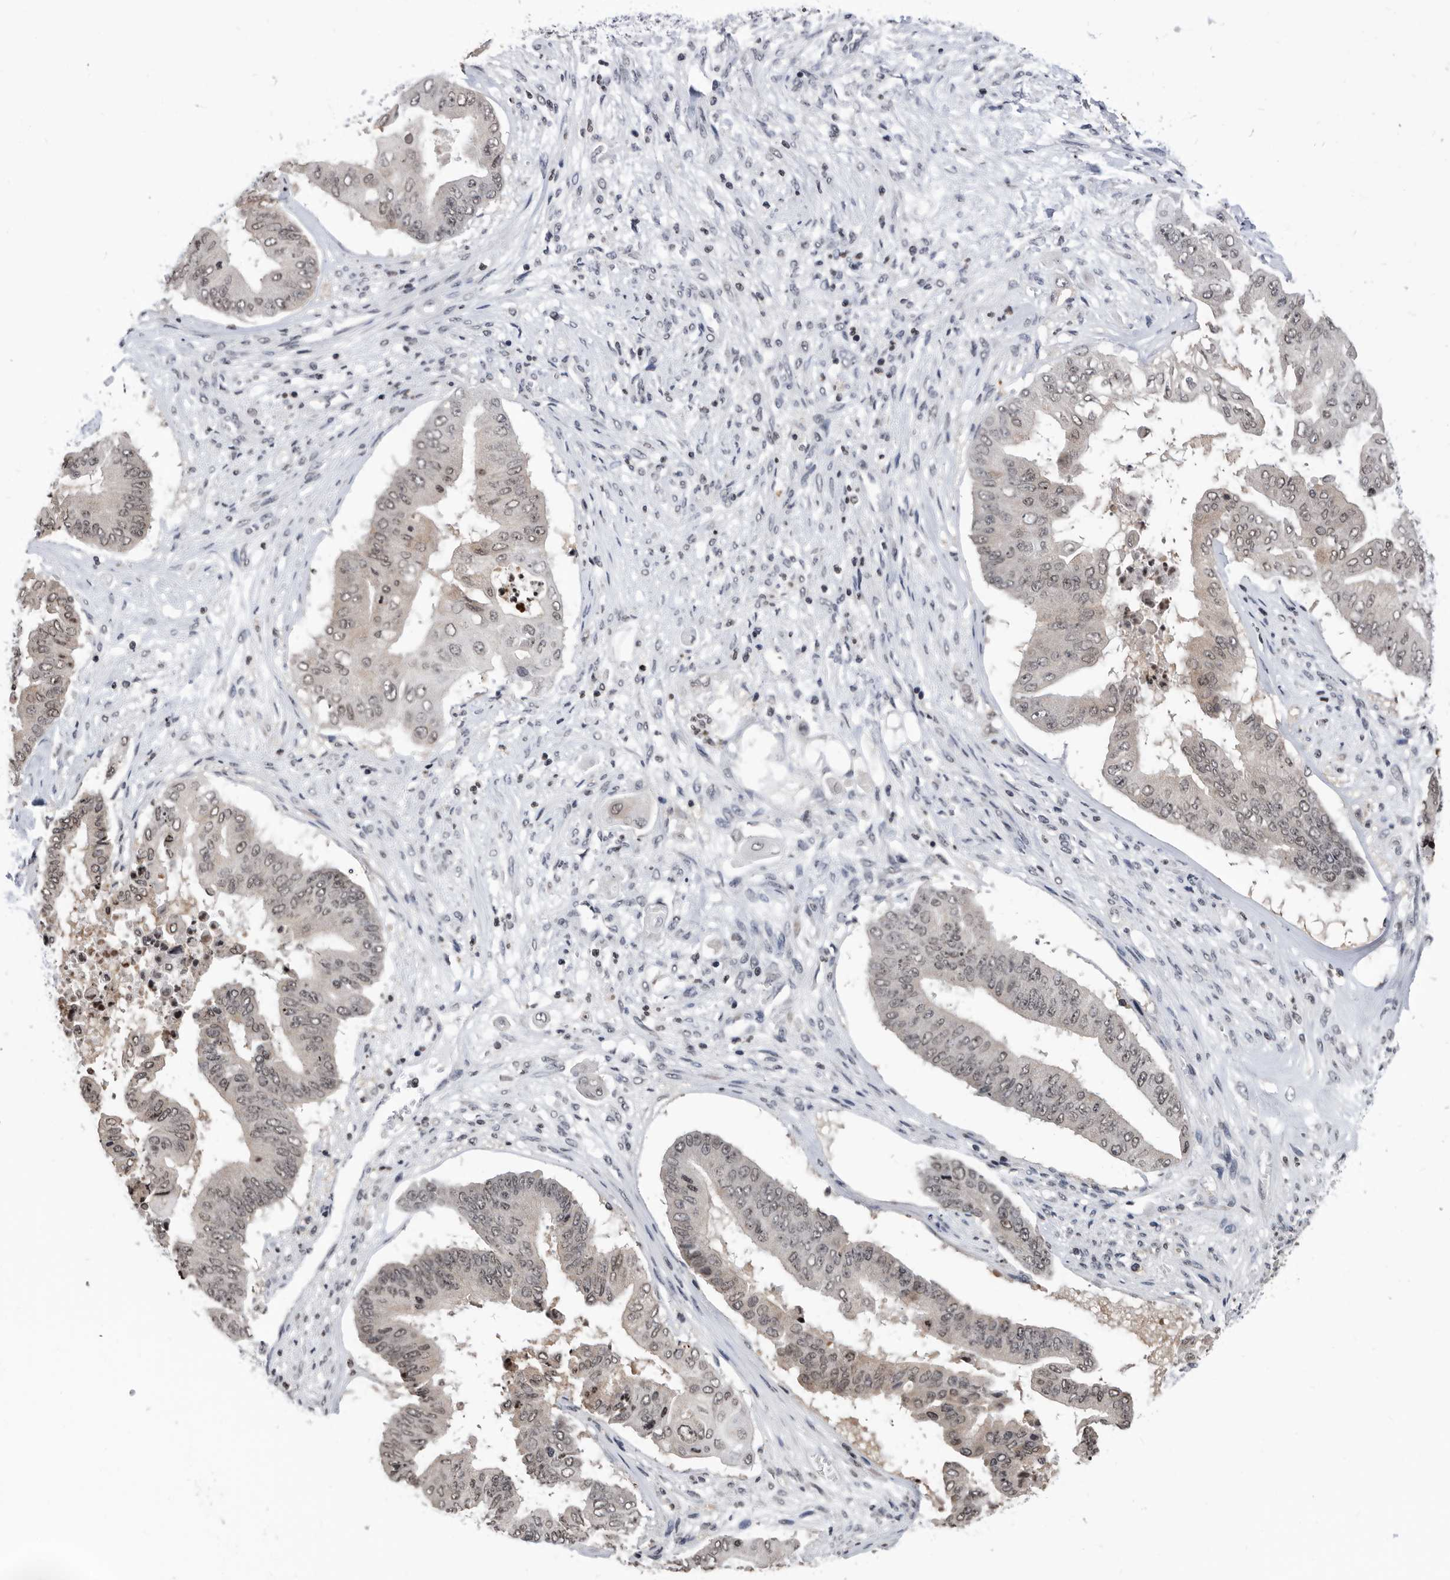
{"staining": {"intensity": "weak", "quantity": ">75%", "location": "nuclear"}, "tissue": "pancreatic cancer", "cell_type": "Tumor cells", "image_type": "cancer", "snomed": [{"axis": "morphology", "description": "Adenocarcinoma, NOS"}, {"axis": "topography", "description": "Pancreas"}], "caption": "Immunohistochemistry (IHC) of pancreatic cancer displays low levels of weak nuclear positivity in about >75% of tumor cells.", "gene": "TSTD1", "patient": {"sex": "female", "age": 77}}